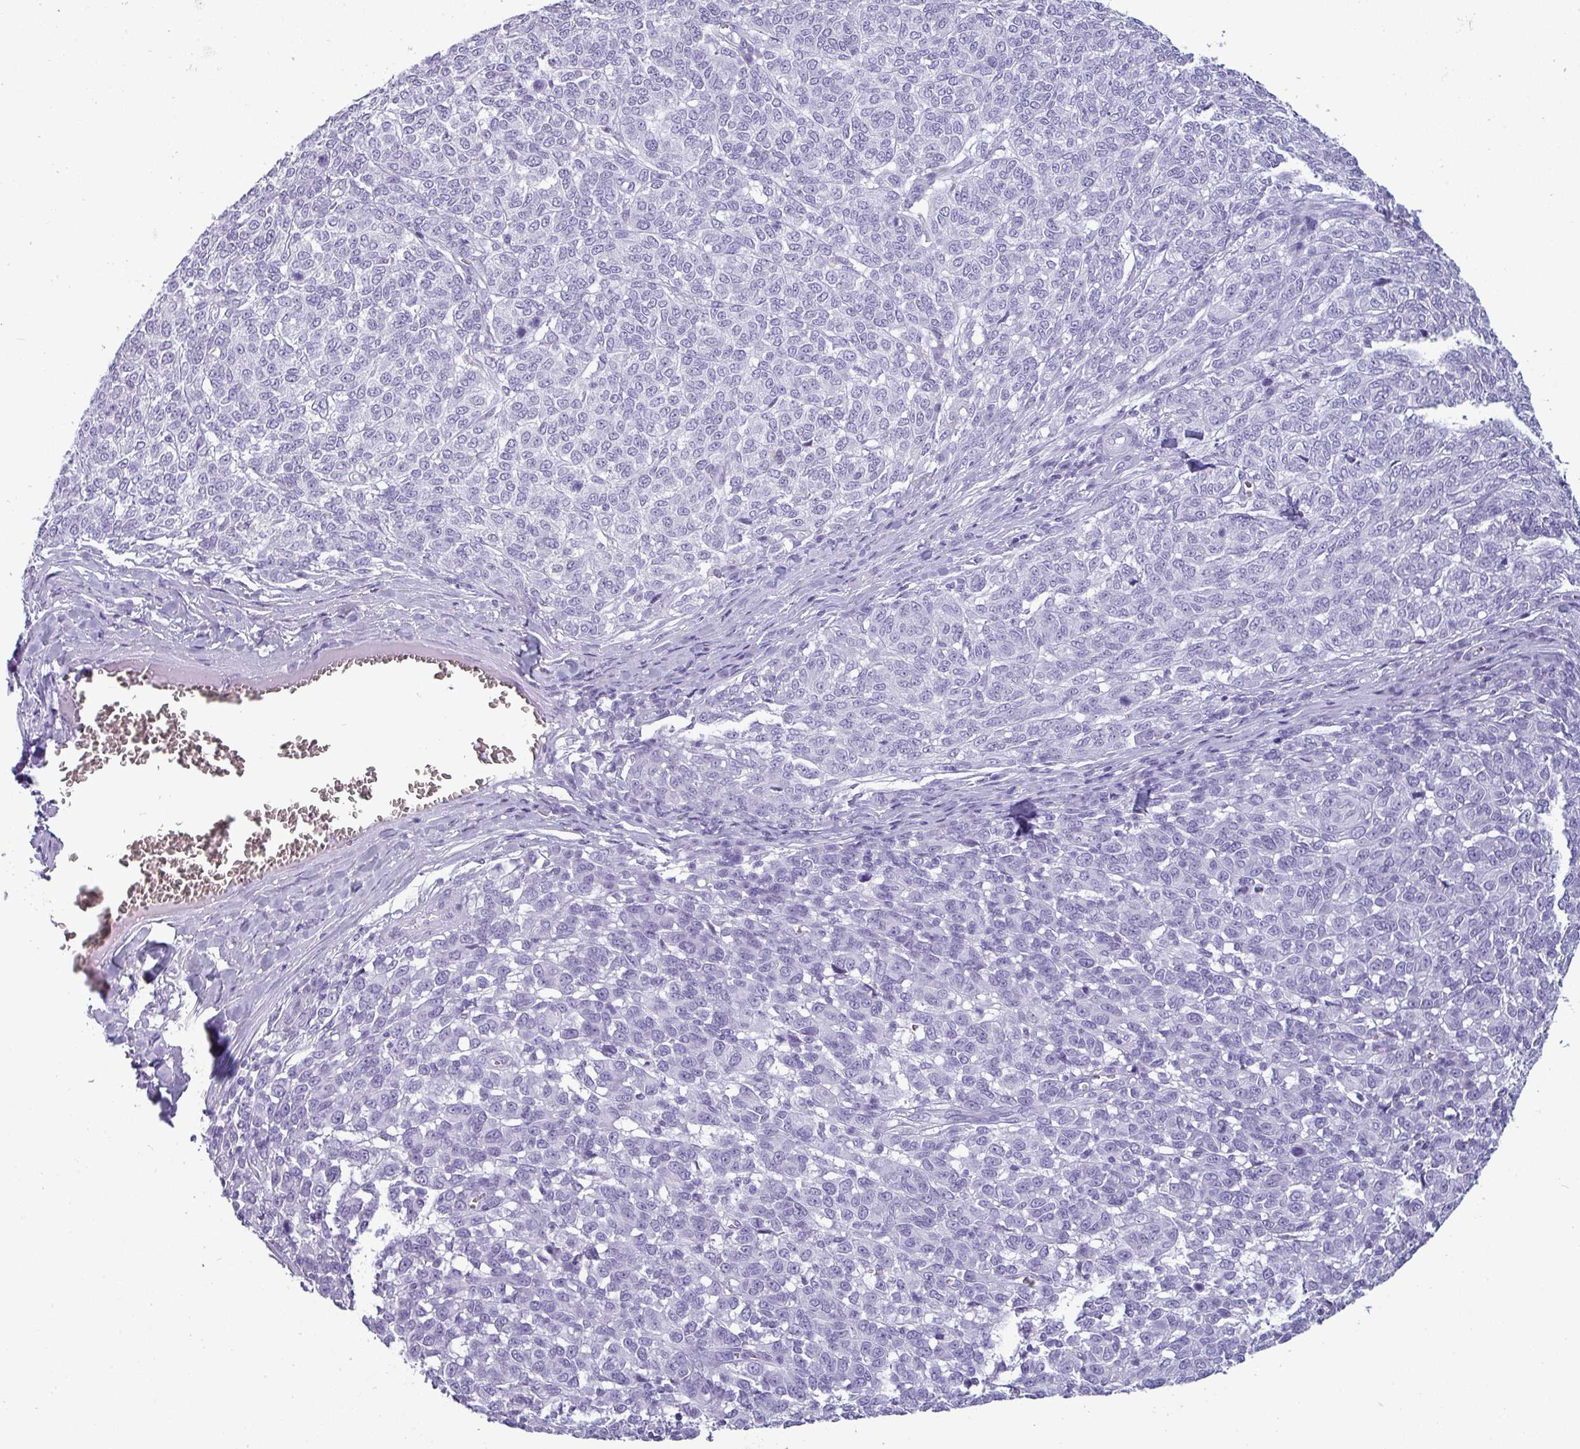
{"staining": {"intensity": "negative", "quantity": "none", "location": "none"}, "tissue": "melanoma", "cell_type": "Tumor cells", "image_type": "cancer", "snomed": [{"axis": "morphology", "description": "Malignant melanoma, NOS"}, {"axis": "topography", "description": "Skin"}], "caption": "Immunohistochemistry of human melanoma displays no expression in tumor cells.", "gene": "CRYBB2", "patient": {"sex": "male", "age": 49}}